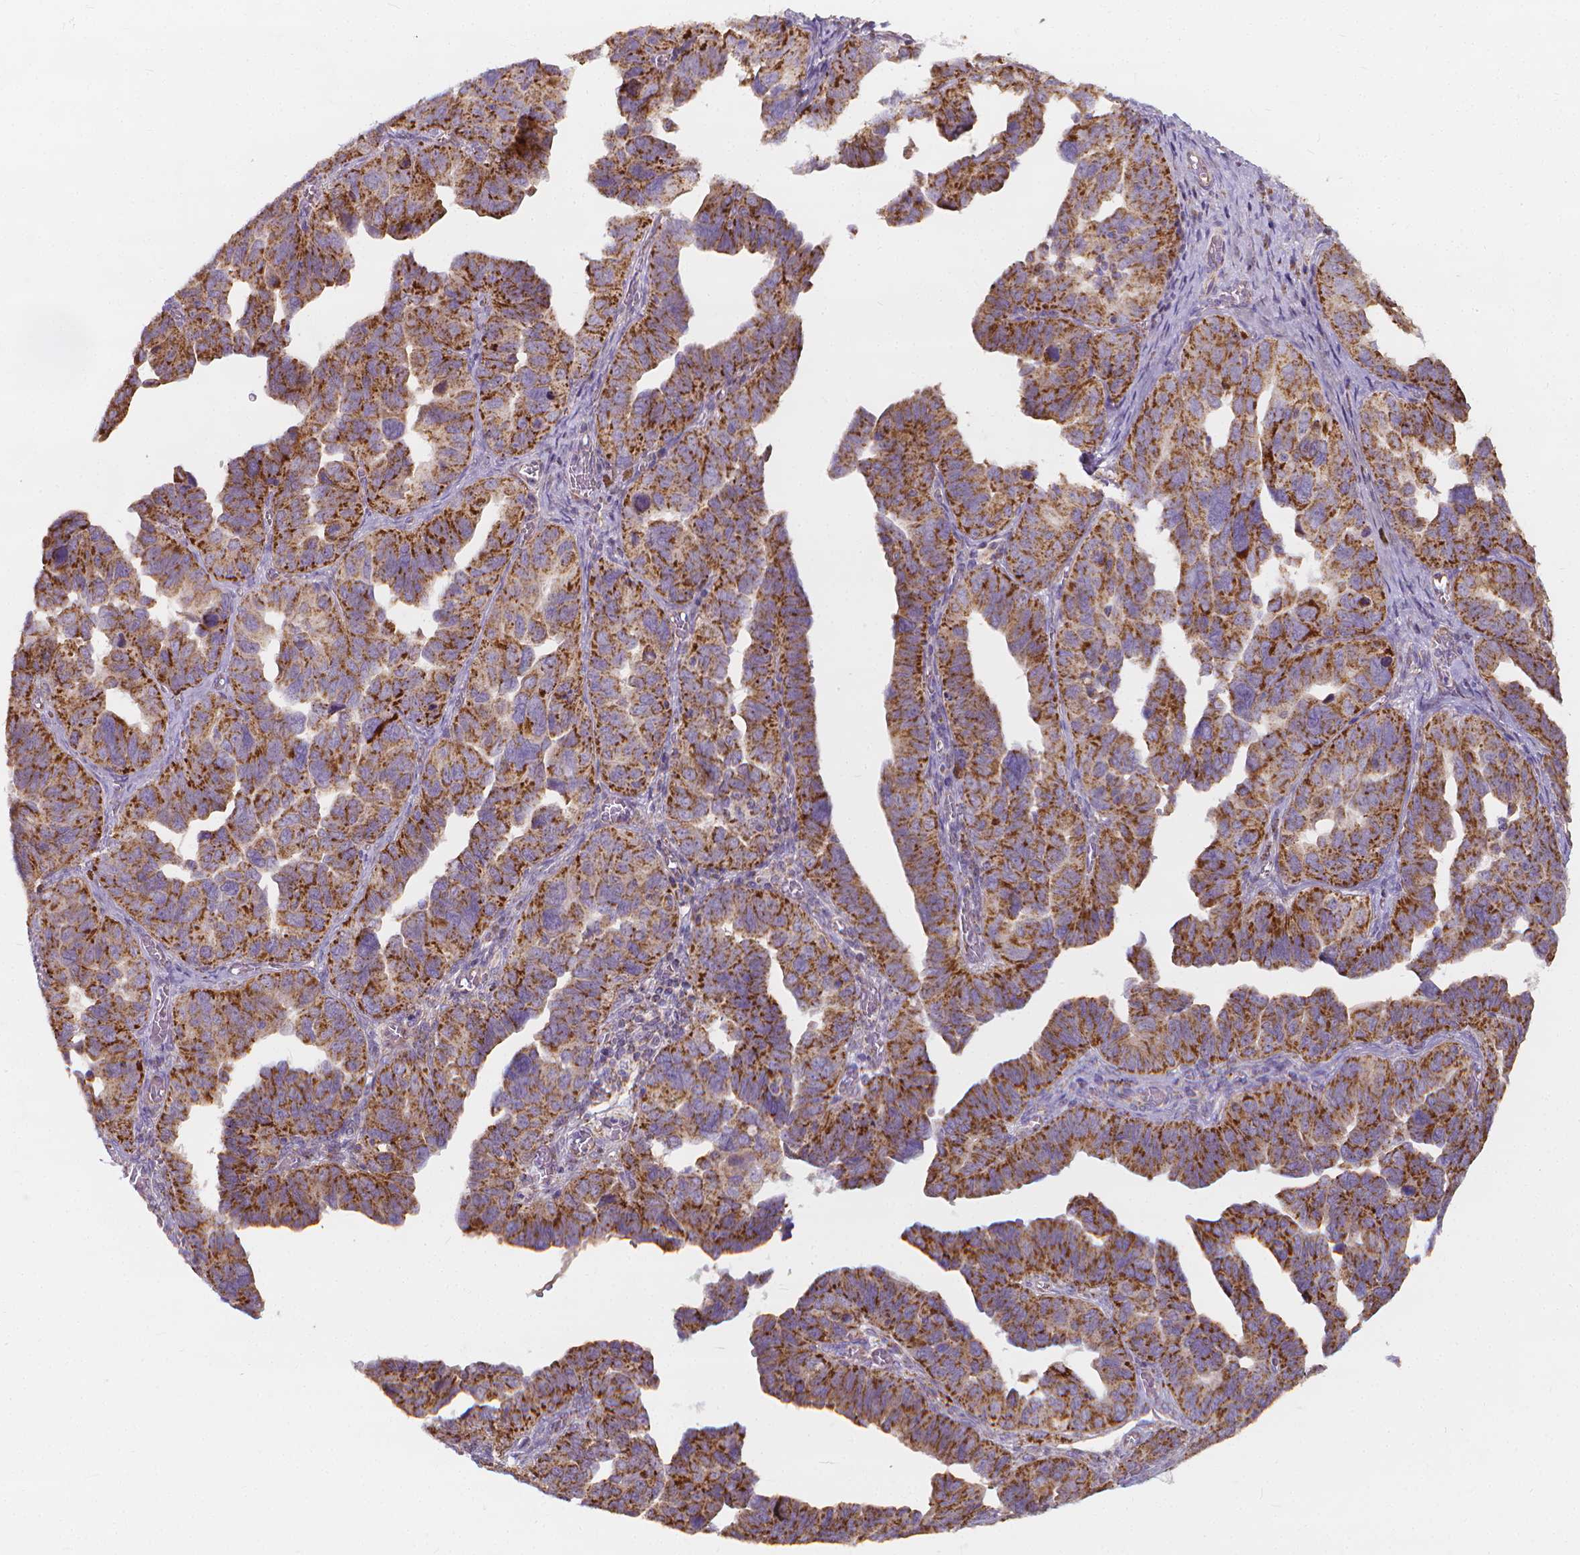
{"staining": {"intensity": "moderate", "quantity": ">75%", "location": "cytoplasmic/membranous"}, "tissue": "ovarian cancer", "cell_type": "Tumor cells", "image_type": "cancer", "snomed": [{"axis": "morphology", "description": "Cystadenocarcinoma, serous, NOS"}, {"axis": "topography", "description": "Ovary"}], "caption": "Brown immunohistochemical staining in ovarian cancer shows moderate cytoplasmic/membranous staining in about >75% of tumor cells.", "gene": "SNCAIP", "patient": {"sex": "female", "age": 64}}